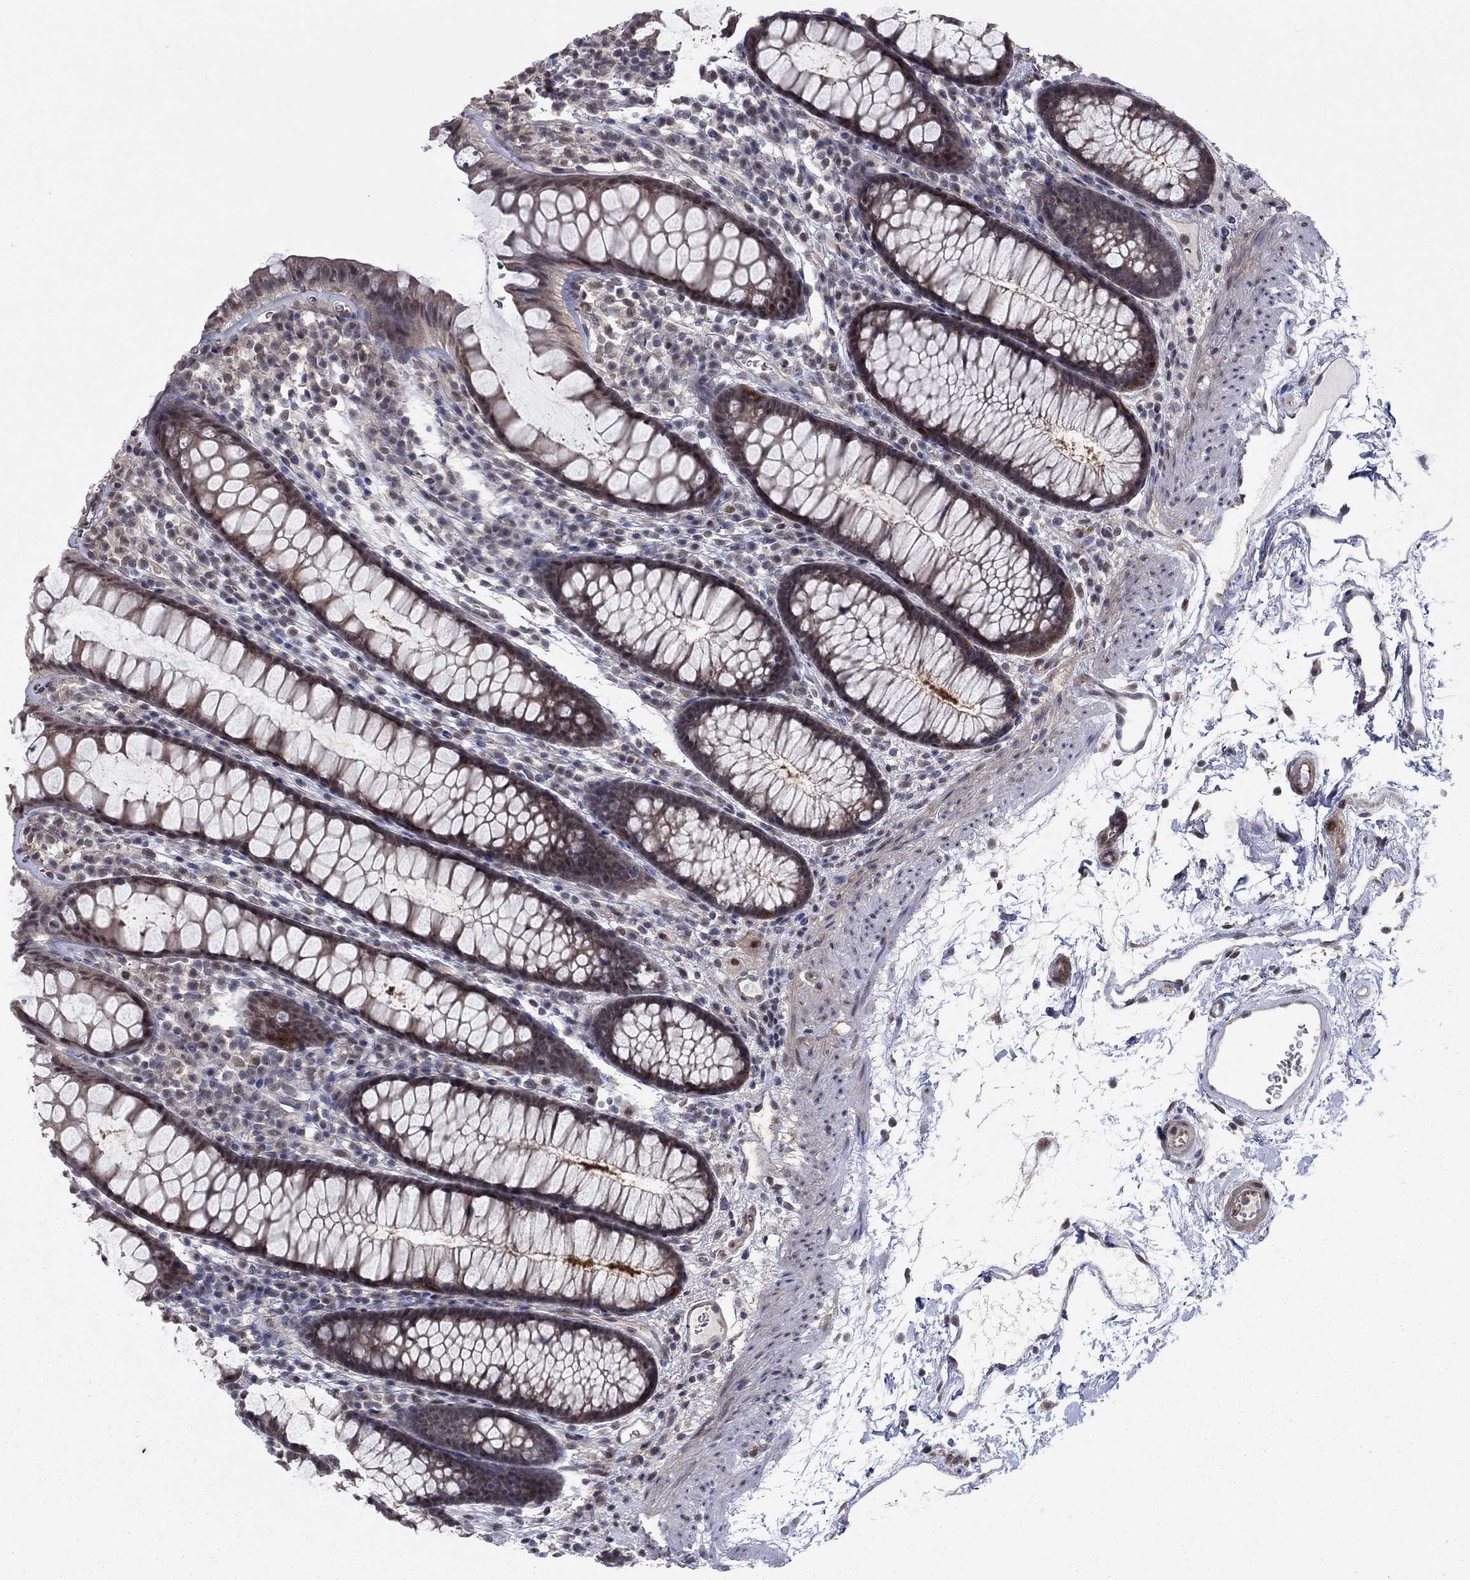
{"staining": {"intensity": "negative", "quantity": "none", "location": "none"}, "tissue": "colon", "cell_type": "Endothelial cells", "image_type": "normal", "snomed": [{"axis": "morphology", "description": "Normal tissue, NOS"}, {"axis": "topography", "description": "Colon"}], "caption": "Human colon stained for a protein using IHC reveals no expression in endothelial cells.", "gene": "PSMC1", "patient": {"sex": "male", "age": 76}}